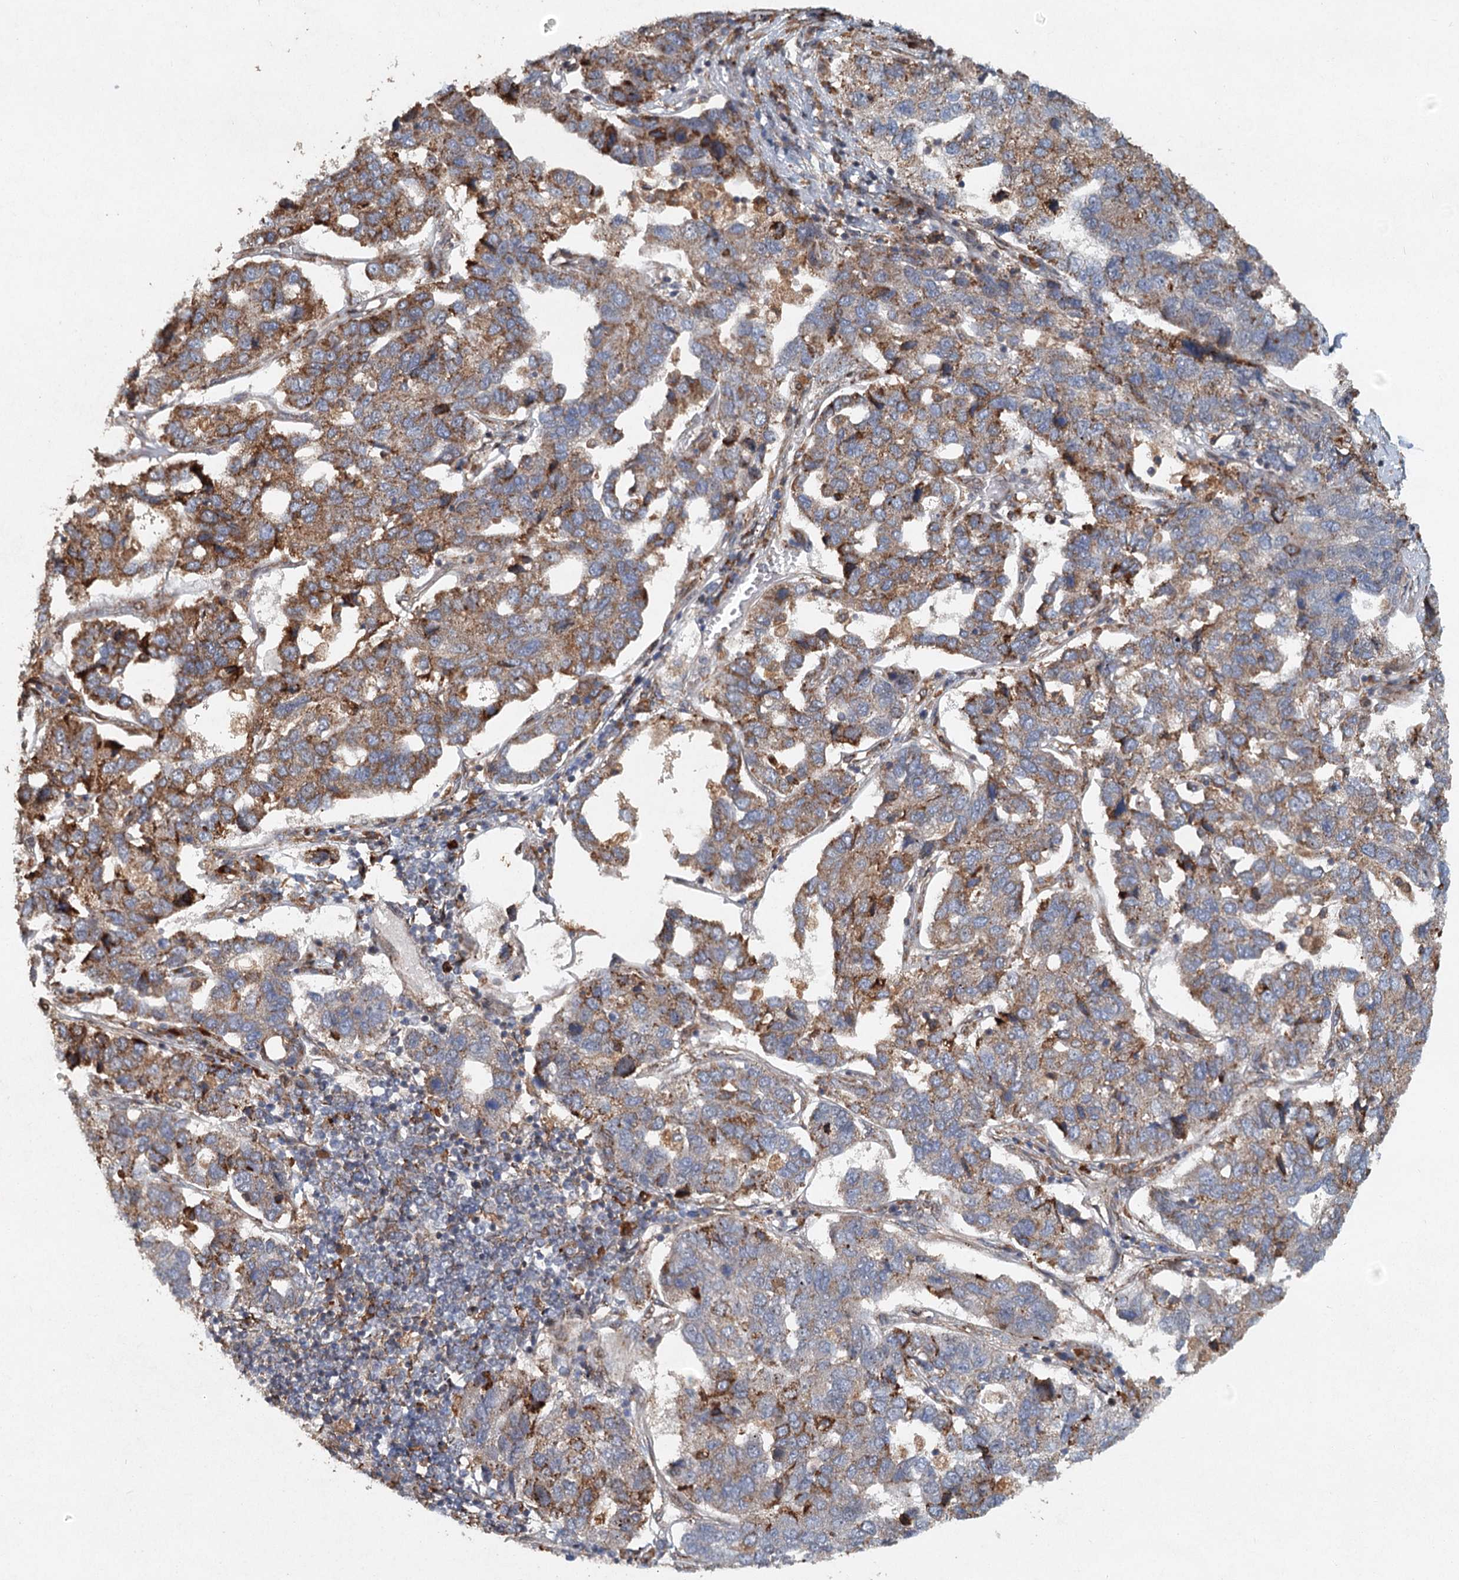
{"staining": {"intensity": "moderate", "quantity": ">75%", "location": "cytoplasmic/membranous"}, "tissue": "pancreatic cancer", "cell_type": "Tumor cells", "image_type": "cancer", "snomed": [{"axis": "morphology", "description": "Adenocarcinoma, NOS"}, {"axis": "topography", "description": "Pancreas"}], "caption": "Protein staining of pancreatic cancer (adenocarcinoma) tissue displays moderate cytoplasmic/membranous positivity in approximately >75% of tumor cells.", "gene": "SRPX2", "patient": {"sex": "female", "age": 61}}